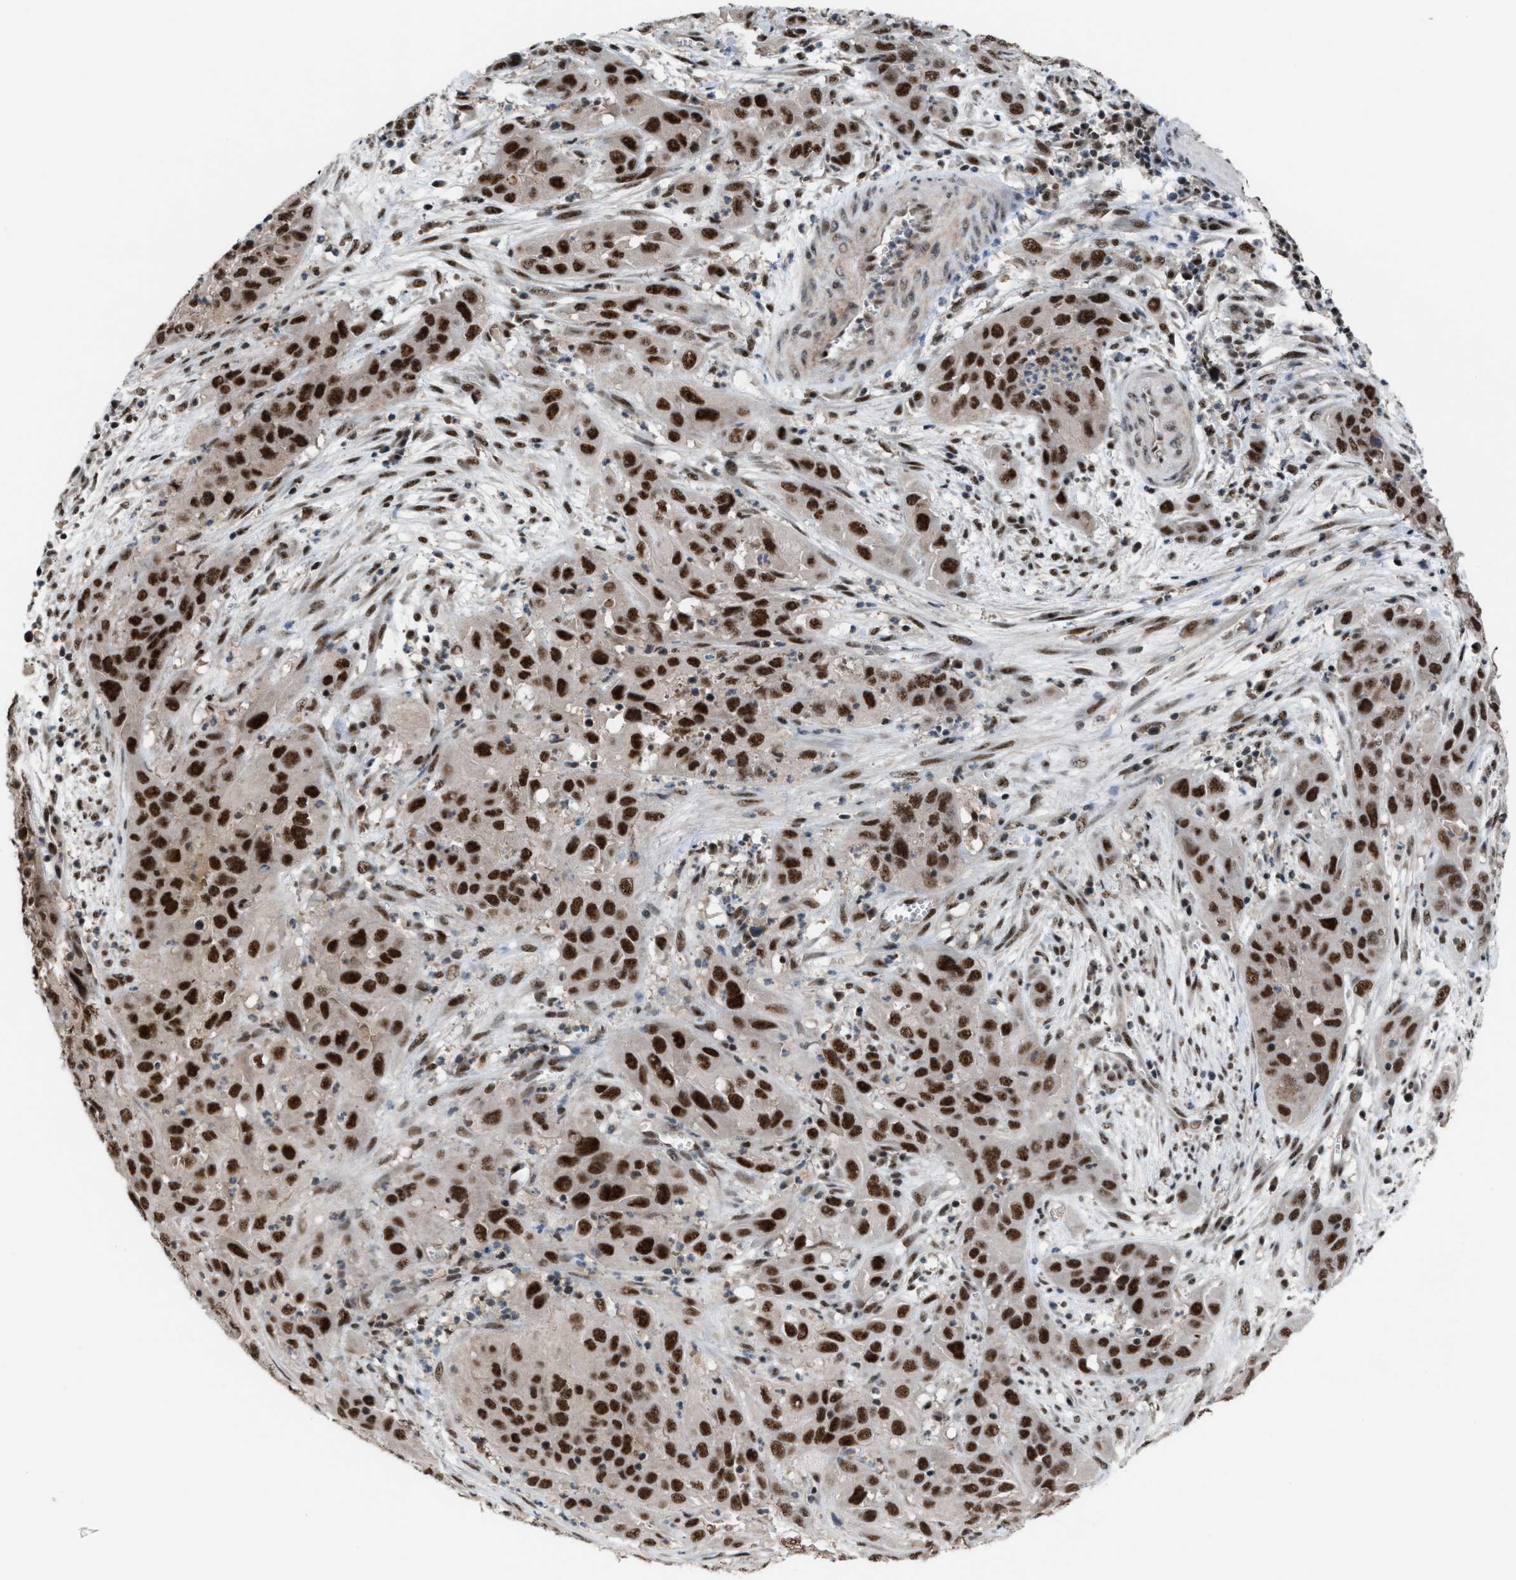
{"staining": {"intensity": "strong", "quantity": ">75%", "location": "nuclear"}, "tissue": "cervical cancer", "cell_type": "Tumor cells", "image_type": "cancer", "snomed": [{"axis": "morphology", "description": "Squamous cell carcinoma, NOS"}, {"axis": "topography", "description": "Cervix"}], "caption": "Immunohistochemical staining of squamous cell carcinoma (cervical) demonstrates strong nuclear protein staining in about >75% of tumor cells.", "gene": "PRPF4", "patient": {"sex": "female", "age": 32}}